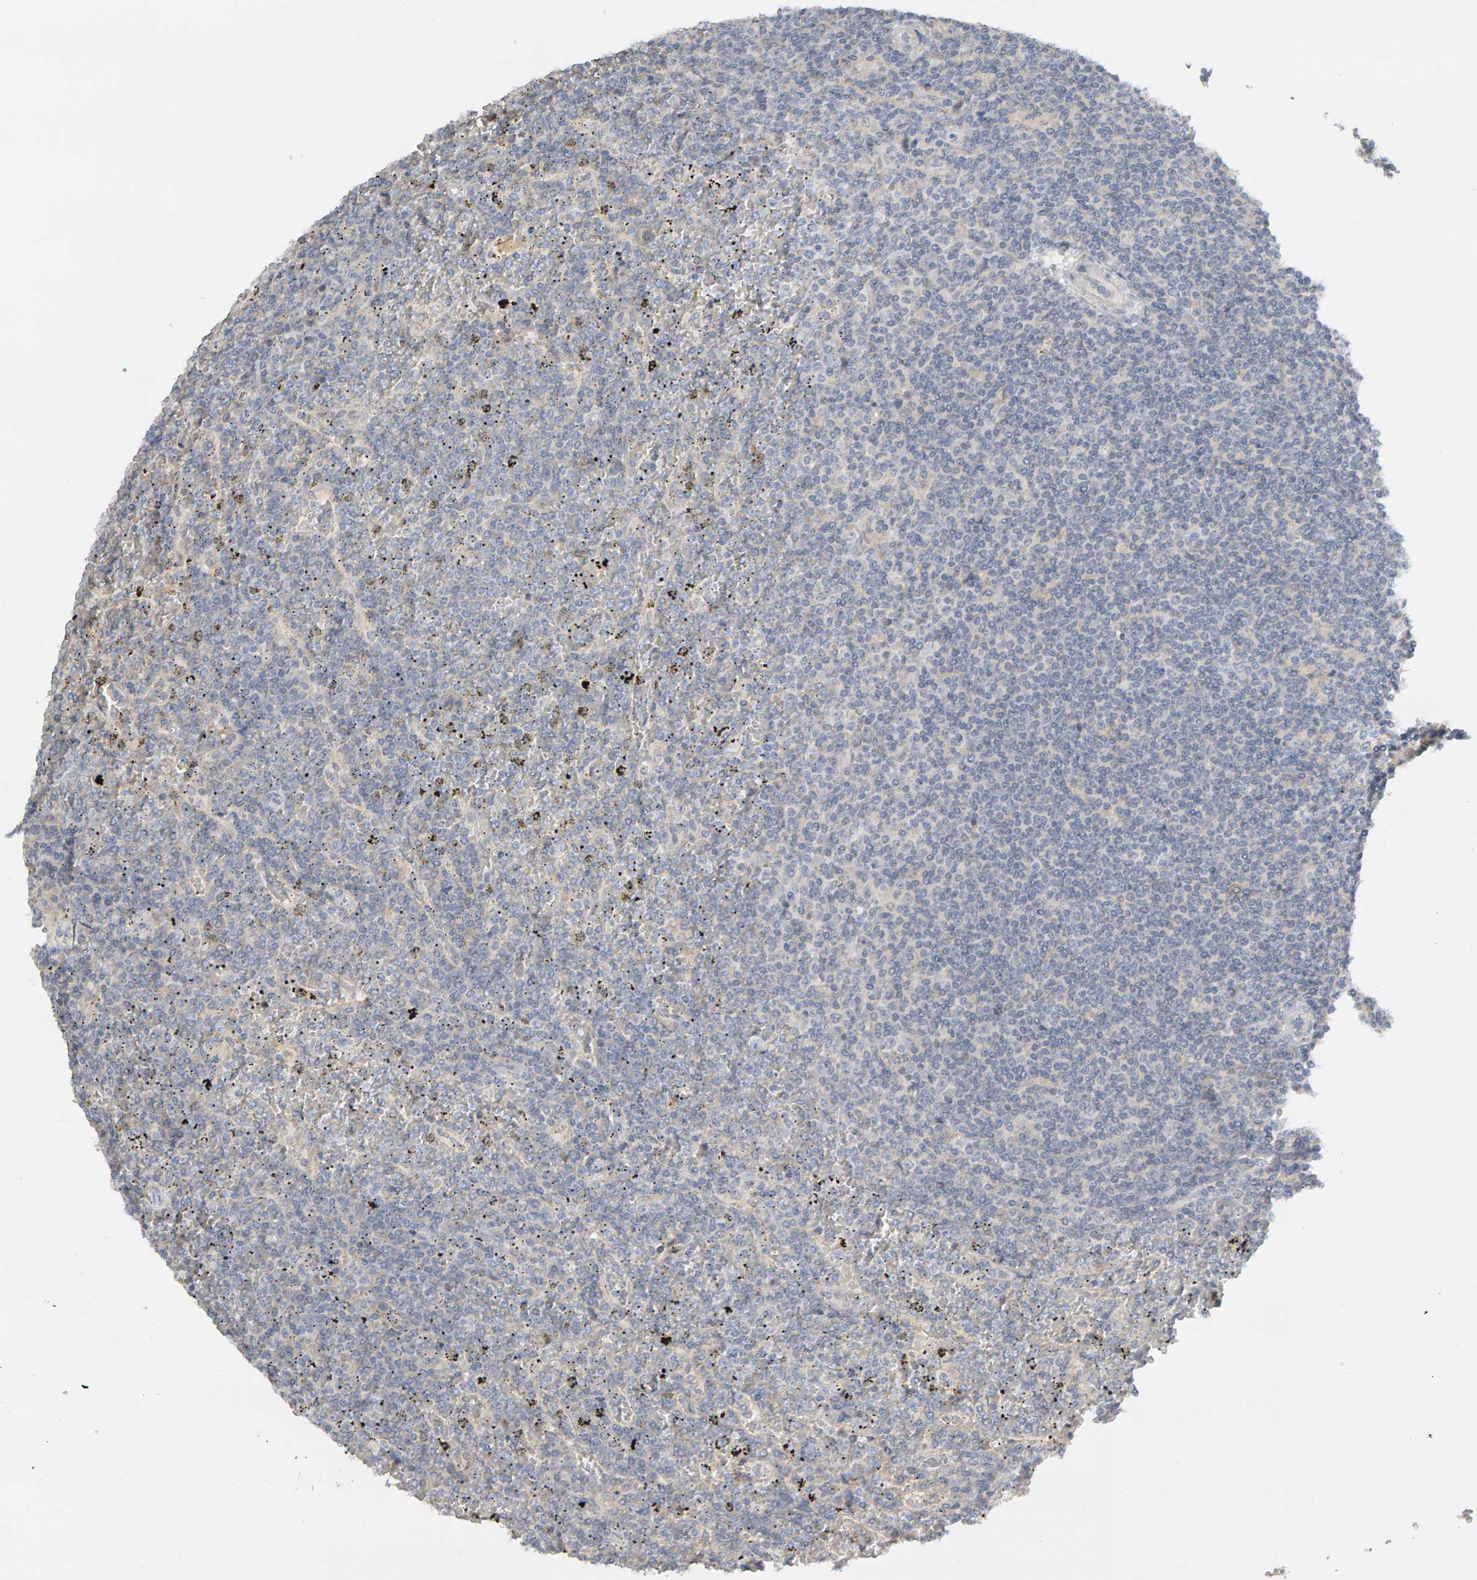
{"staining": {"intensity": "negative", "quantity": "none", "location": "none"}, "tissue": "lymphoma", "cell_type": "Tumor cells", "image_type": "cancer", "snomed": [{"axis": "morphology", "description": "Malignant lymphoma, non-Hodgkin's type, Low grade"}, {"axis": "topography", "description": "Spleen"}], "caption": "An IHC photomicrograph of low-grade malignant lymphoma, non-Hodgkin's type is shown. There is no staining in tumor cells of low-grade malignant lymphoma, non-Hodgkin's type.", "gene": "GFUS", "patient": {"sex": "female", "age": 19}}